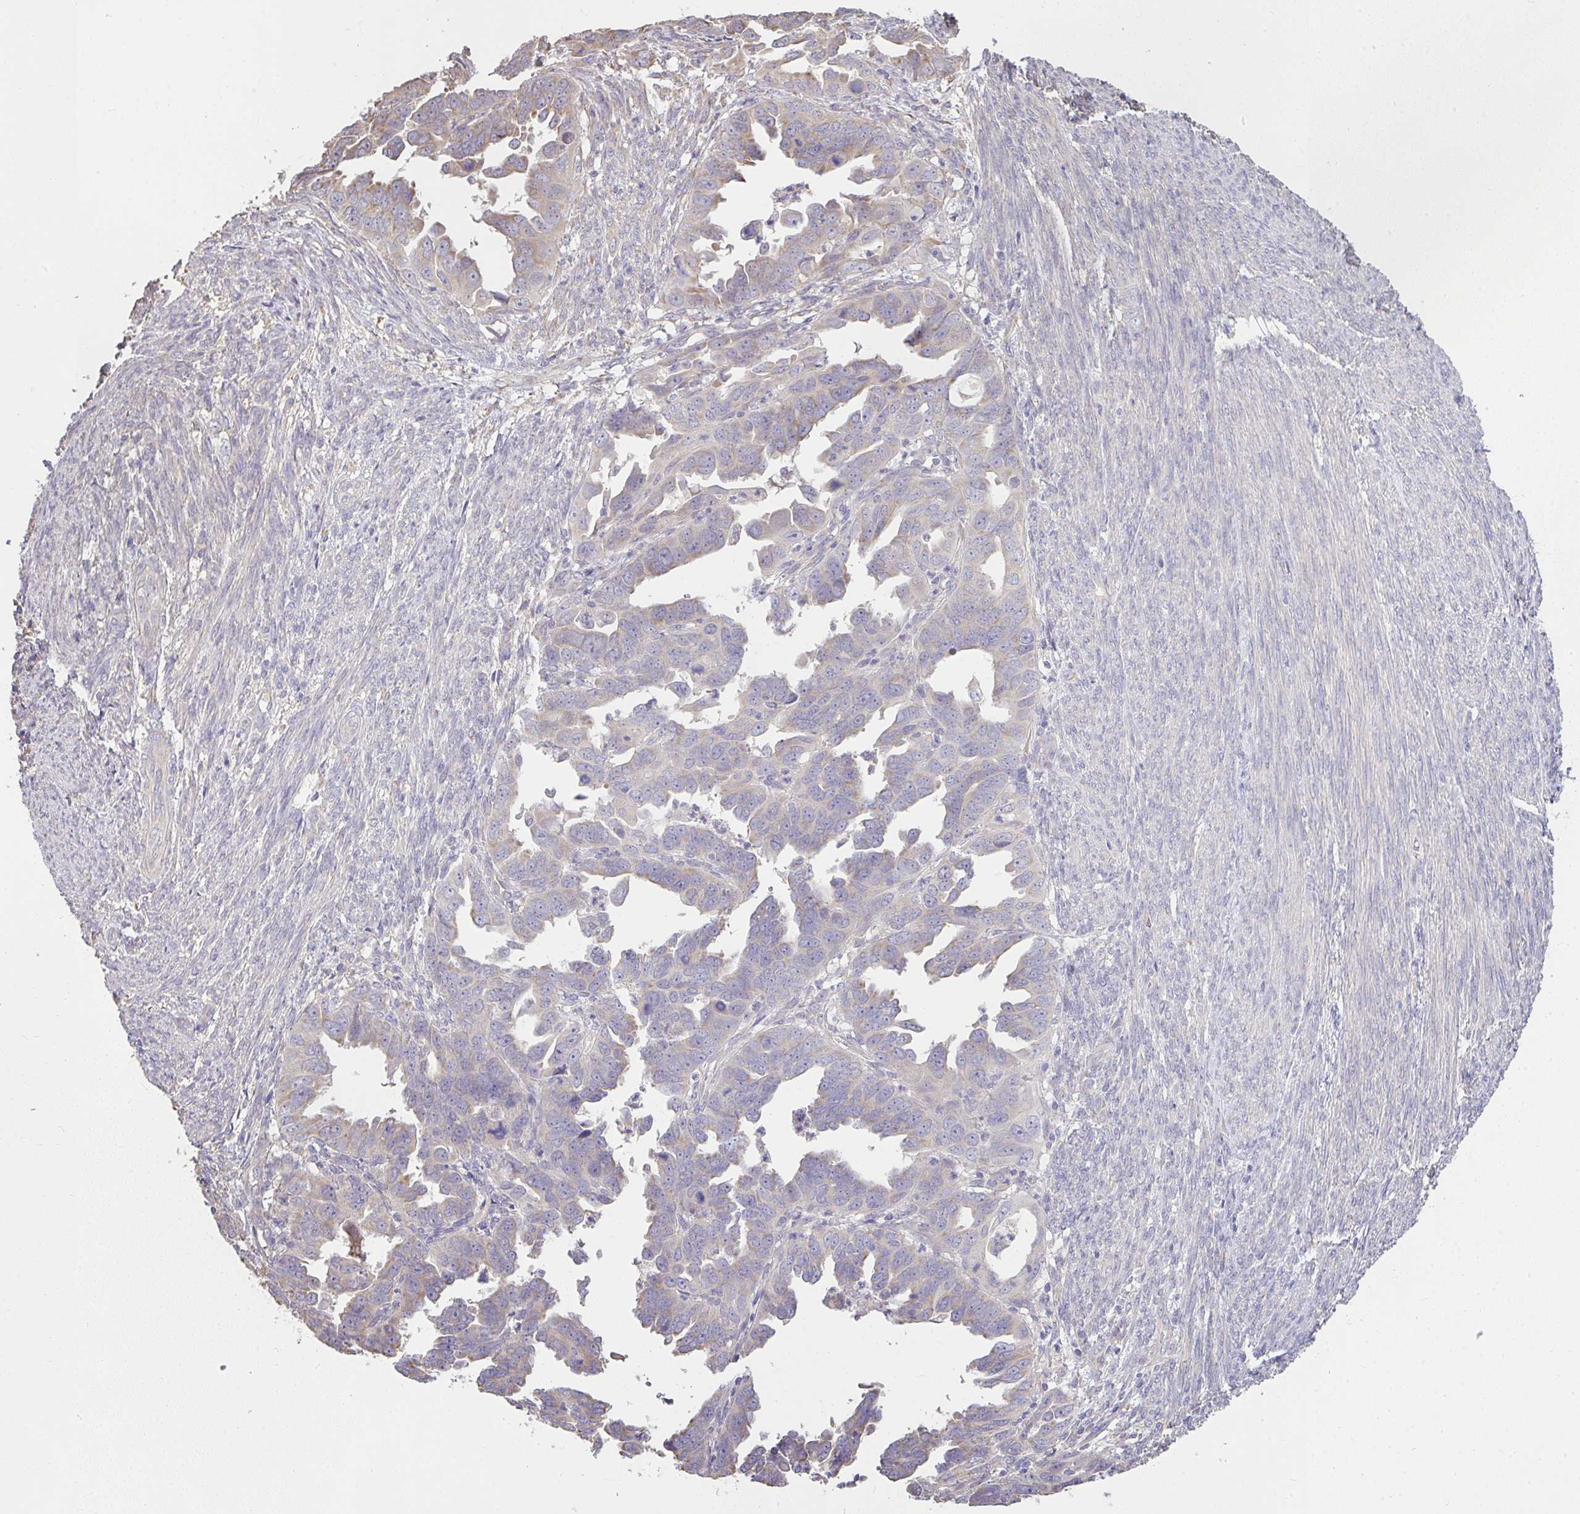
{"staining": {"intensity": "moderate", "quantity": "<25%", "location": "cytoplasmic/membranous"}, "tissue": "endometrial cancer", "cell_type": "Tumor cells", "image_type": "cancer", "snomed": [{"axis": "morphology", "description": "Adenocarcinoma, NOS"}, {"axis": "topography", "description": "Endometrium"}], "caption": "DAB (3,3'-diaminobenzidine) immunohistochemical staining of endometrial cancer (adenocarcinoma) exhibits moderate cytoplasmic/membranous protein positivity in about <25% of tumor cells.", "gene": "BRINP3", "patient": {"sex": "female", "age": 65}}